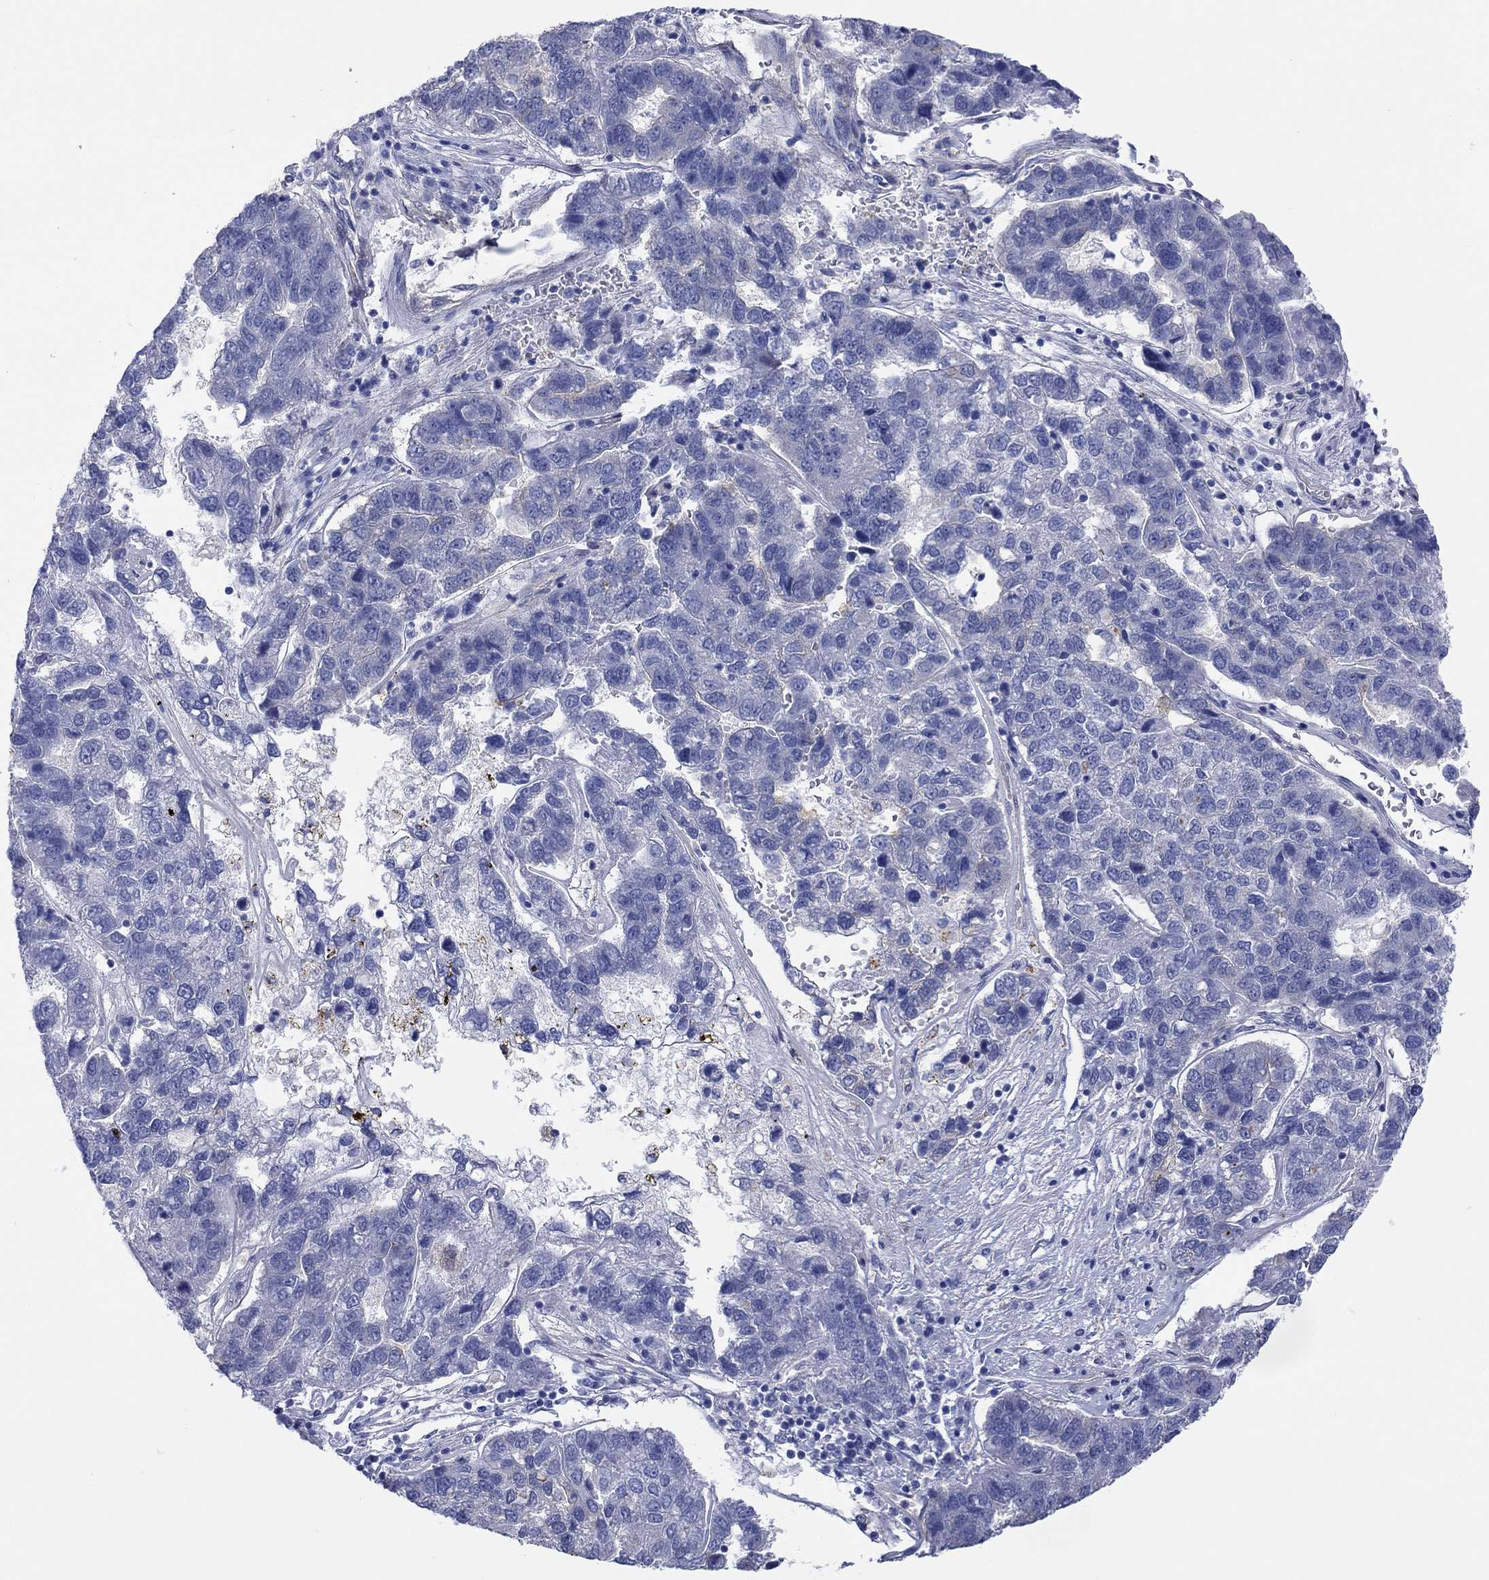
{"staining": {"intensity": "negative", "quantity": "none", "location": "none"}, "tissue": "pancreatic cancer", "cell_type": "Tumor cells", "image_type": "cancer", "snomed": [{"axis": "morphology", "description": "Adenocarcinoma, NOS"}, {"axis": "topography", "description": "Pancreas"}], "caption": "High magnification brightfield microscopy of adenocarcinoma (pancreatic) stained with DAB (brown) and counterstained with hematoxylin (blue): tumor cells show no significant staining.", "gene": "TPRN", "patient": {"sex": "female", "age": 61}}